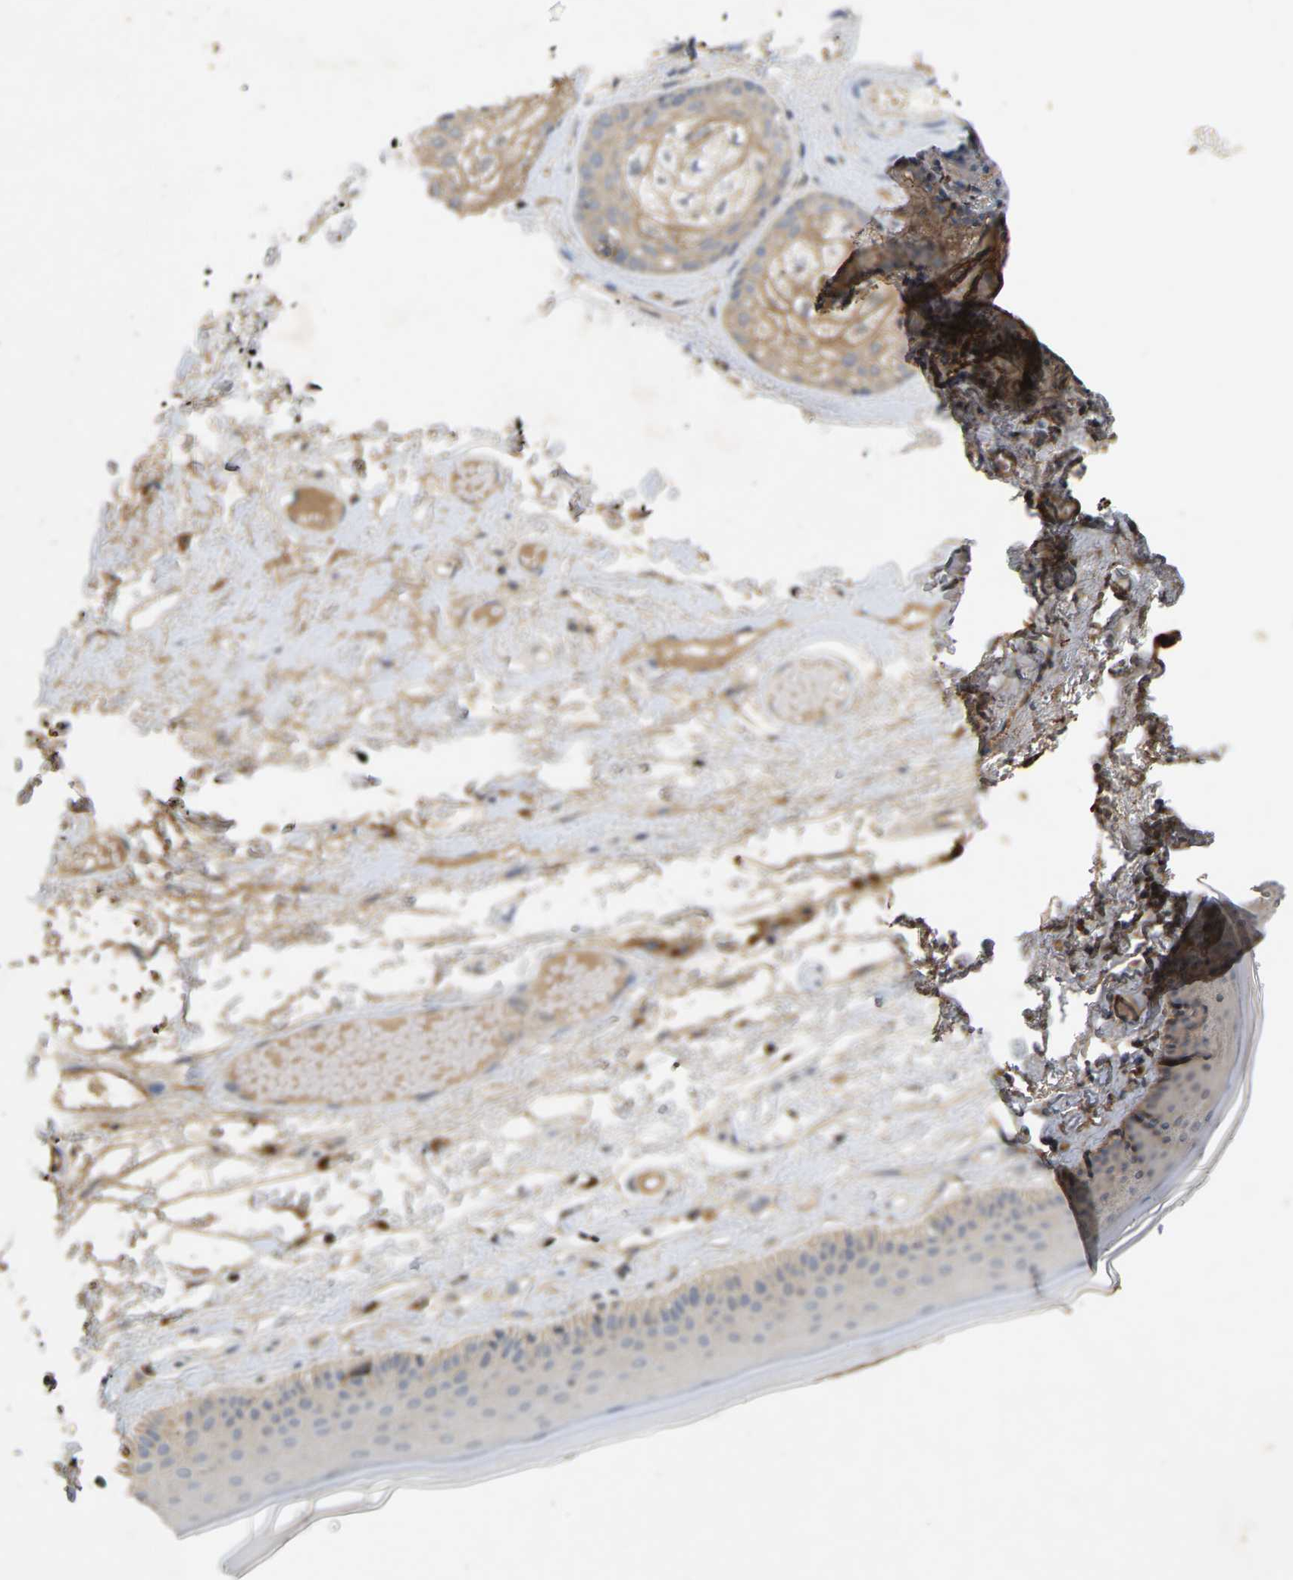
{"staining": {"intensity": "weak", "quantity": "<25%", "location": "cytoplasmic/membranous"}, "tissue": "skin", "cell_type": "Epidermal cells", "image_type": "normal", "snomed": [{"axis": "morphology", "description": "Normal tissue, NOS"}, {"axis": "topography", "description": "Vulva"}], "caption": "A histopathology image of skin stained for a protein reveals no brown staining in epidermal cells.", "gene": "LPAR2", "patient": {"sex": "female", "age": 73}}